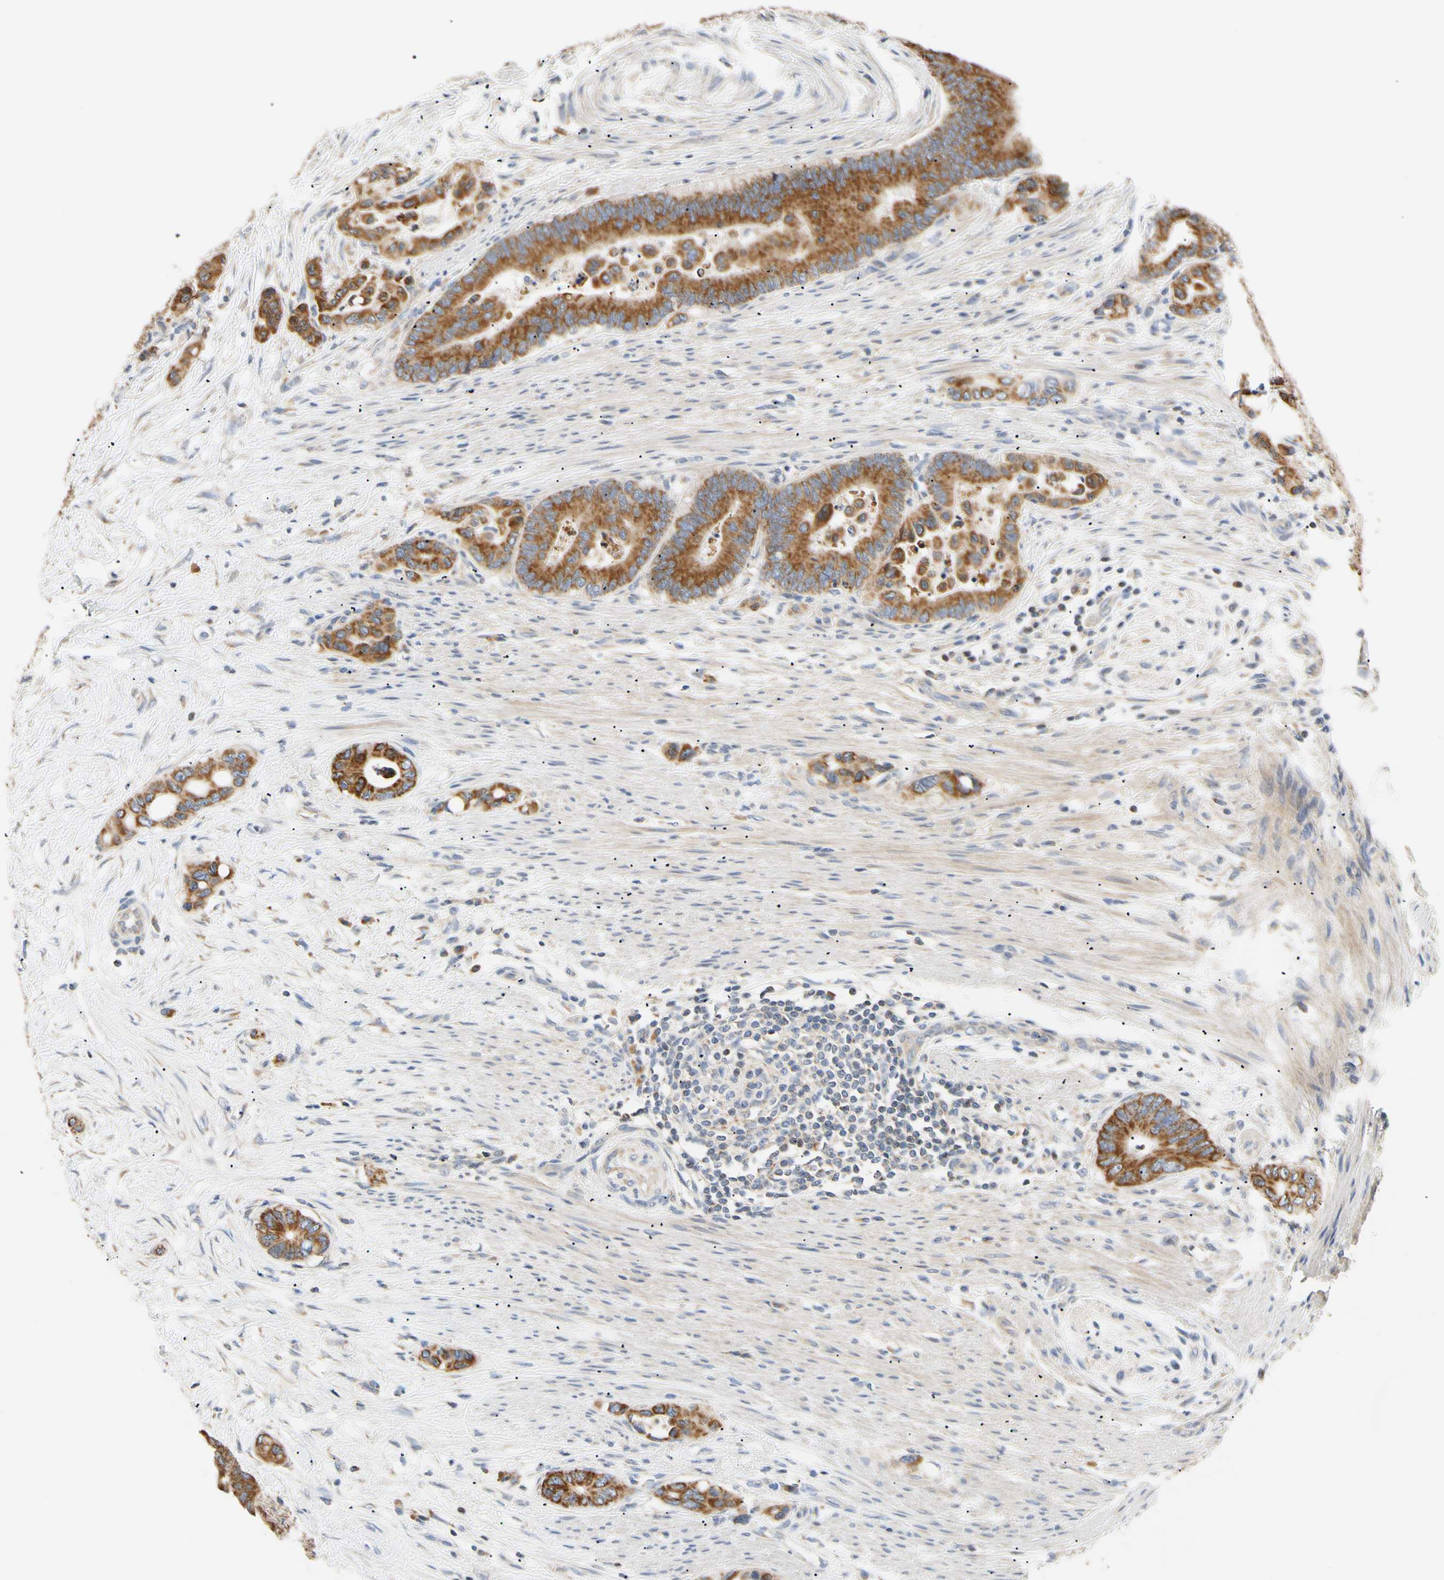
{"staining": {"intensity": "moderate", "quantity": ">75%", "location": "cytoplasmic/membranous"}, "tissue": "colorectal cancer", "cell_type": "Tumor cells", "image_type": "cancer", "snomed": [{"axis": "morphology", "description": "Normal tissue, NOS"}, {"axis": "morphology", "description": "Adenocarcinoma, NOS"}, {"axis": "topography", "description": "Colon"}], "caption": "Colorectal cancer (adenocarcinoma) tissue displays moderate cytoplasmic/membranous positivity in about >75% of tumor cells, visualized by immunohistochemistry.", "gene": "PLGRKT", "patient": {"sex": "male", "age": 82}}